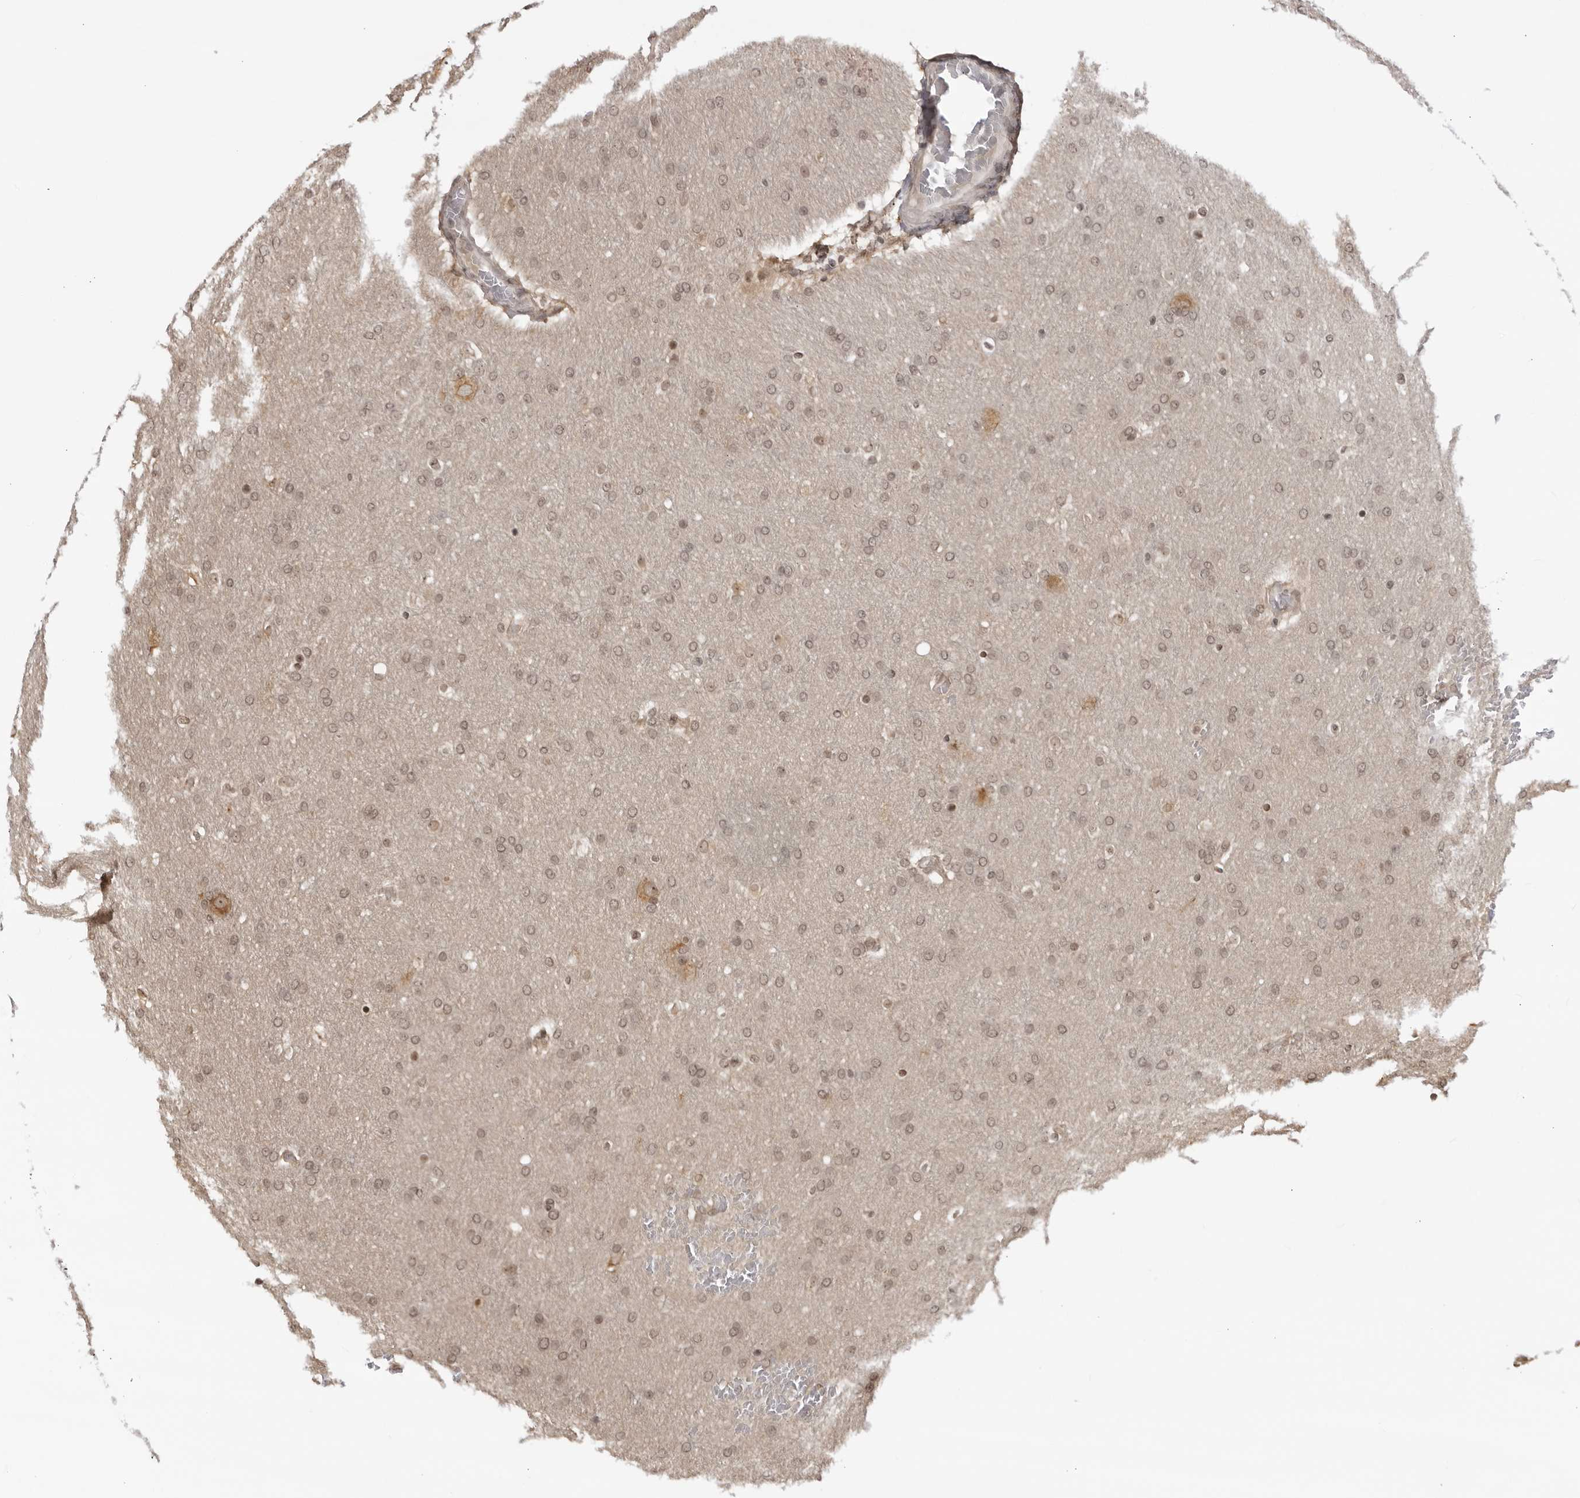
{"staining": {"intensity": "weak", "quantity": ">75%", "location": "nuclear"}, "tissue": "glioma", "cell_type": "Tumor cells", "image_type": "cancer", "snomed": [{"axis": "morphology", "description": "Glioma, malignant, Low grade"}, {"axis": "topography", "description": "Brain"}], "caption": "A high-resolution image shows immunohistochemistry staining of low-grade glioma (malignant), which displays weak nuclear positivity in about >75% of tumor cells.", "gene": "RASGEF1C", "patient": {"sex": "female", "age": 37}}